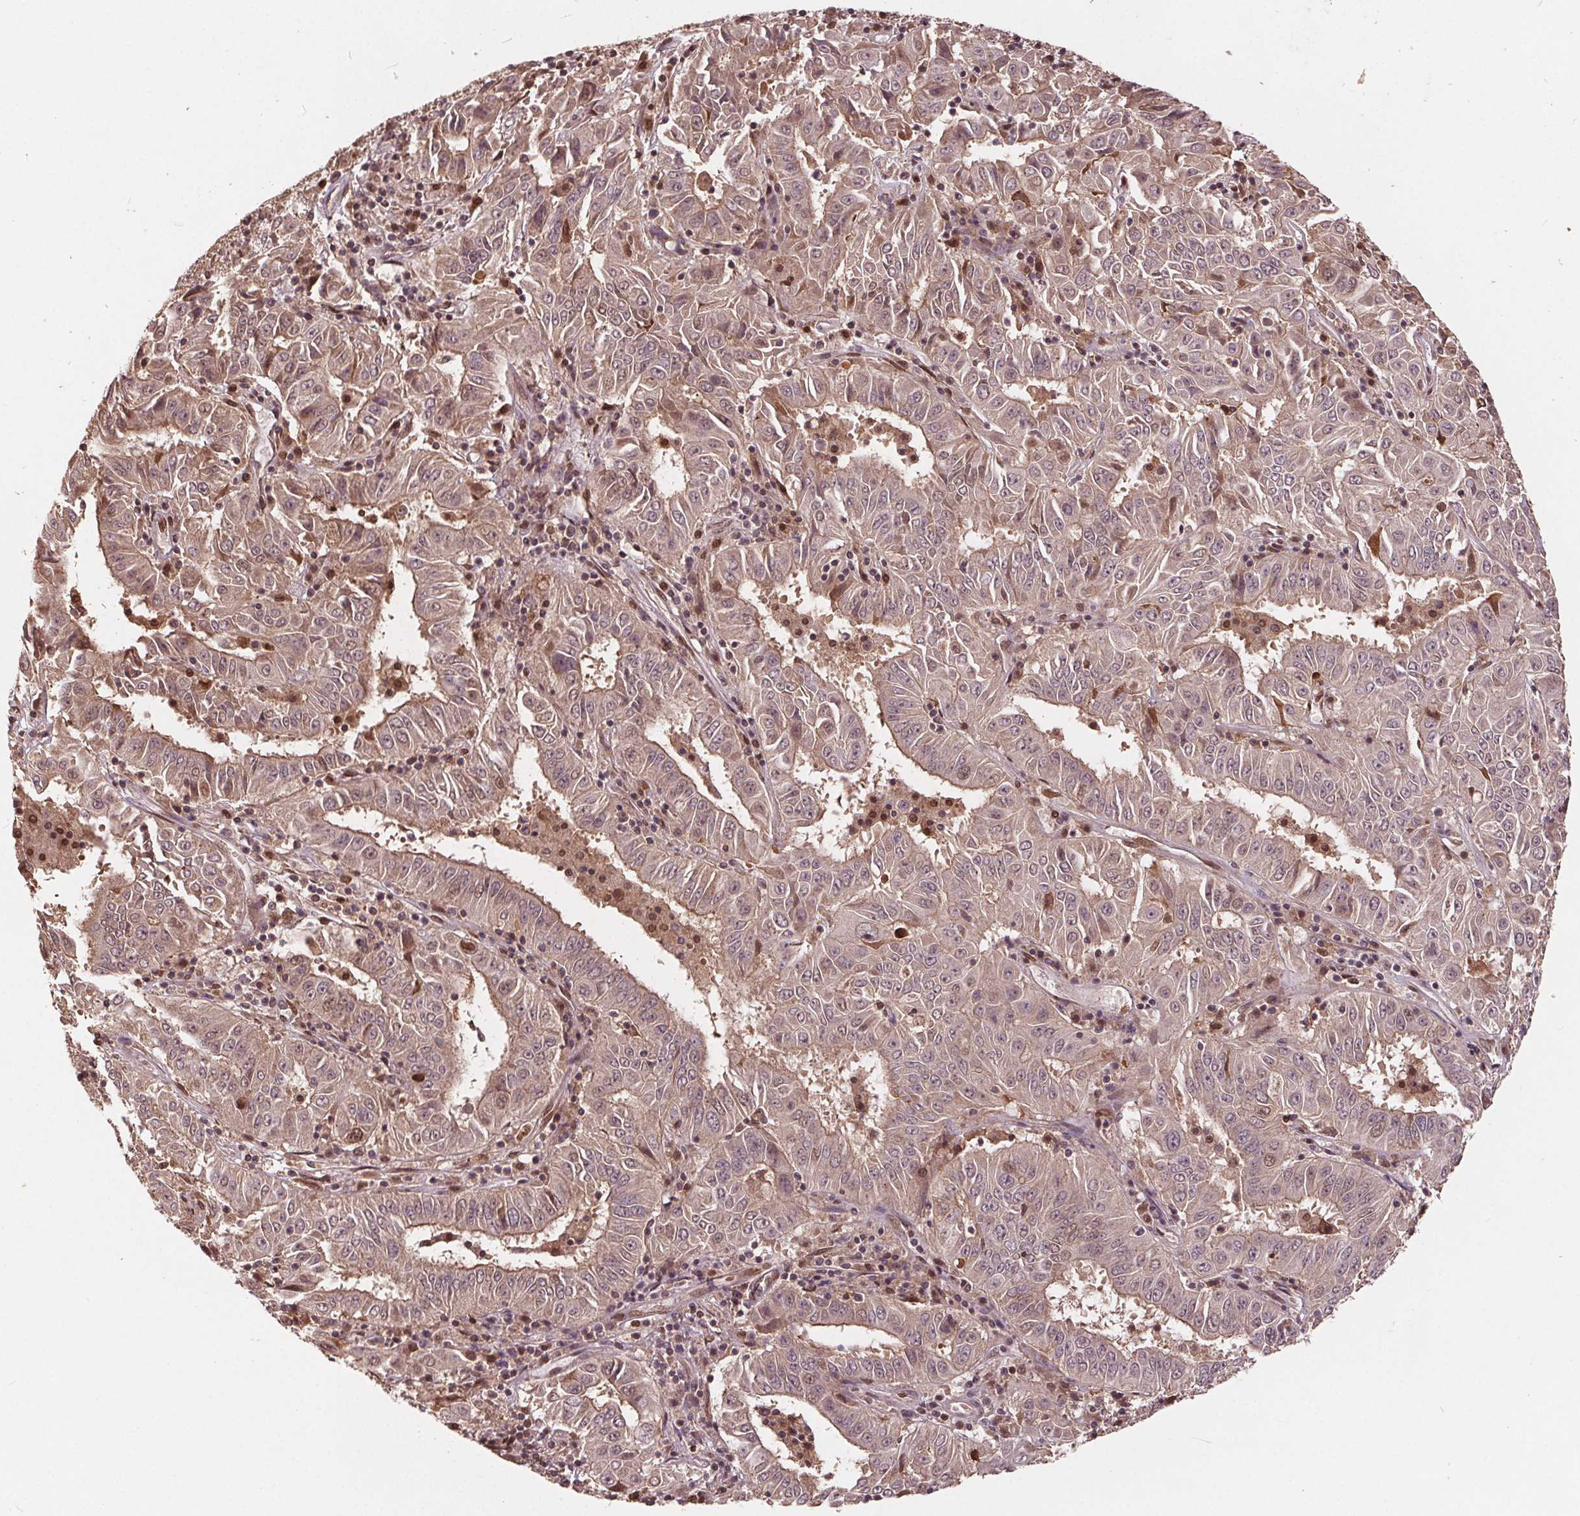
{"staining": {"intensity": "weak", "quantity": ">75%", "location": "cytoplasmic/membranous,nuclear"}, "tissue": "pancreatic cancer", "cell_type": "Tumor cells", "image_type": "cancer", "snomed": [{"axis": "morphology", "description": "Adenocarcinoma, NOS"}, {"axis": "topography", "description": "Pancreas"}], "caption": "Protein staining of pancreatic cancer (adenocarcinoma) tissue demonstrates weak cytoplasmic/membranous and nuclear expression in approximately >75% of tumor cells.", "gene": "HIF1AN", "patient": {"sex": "male", "age": 63}}